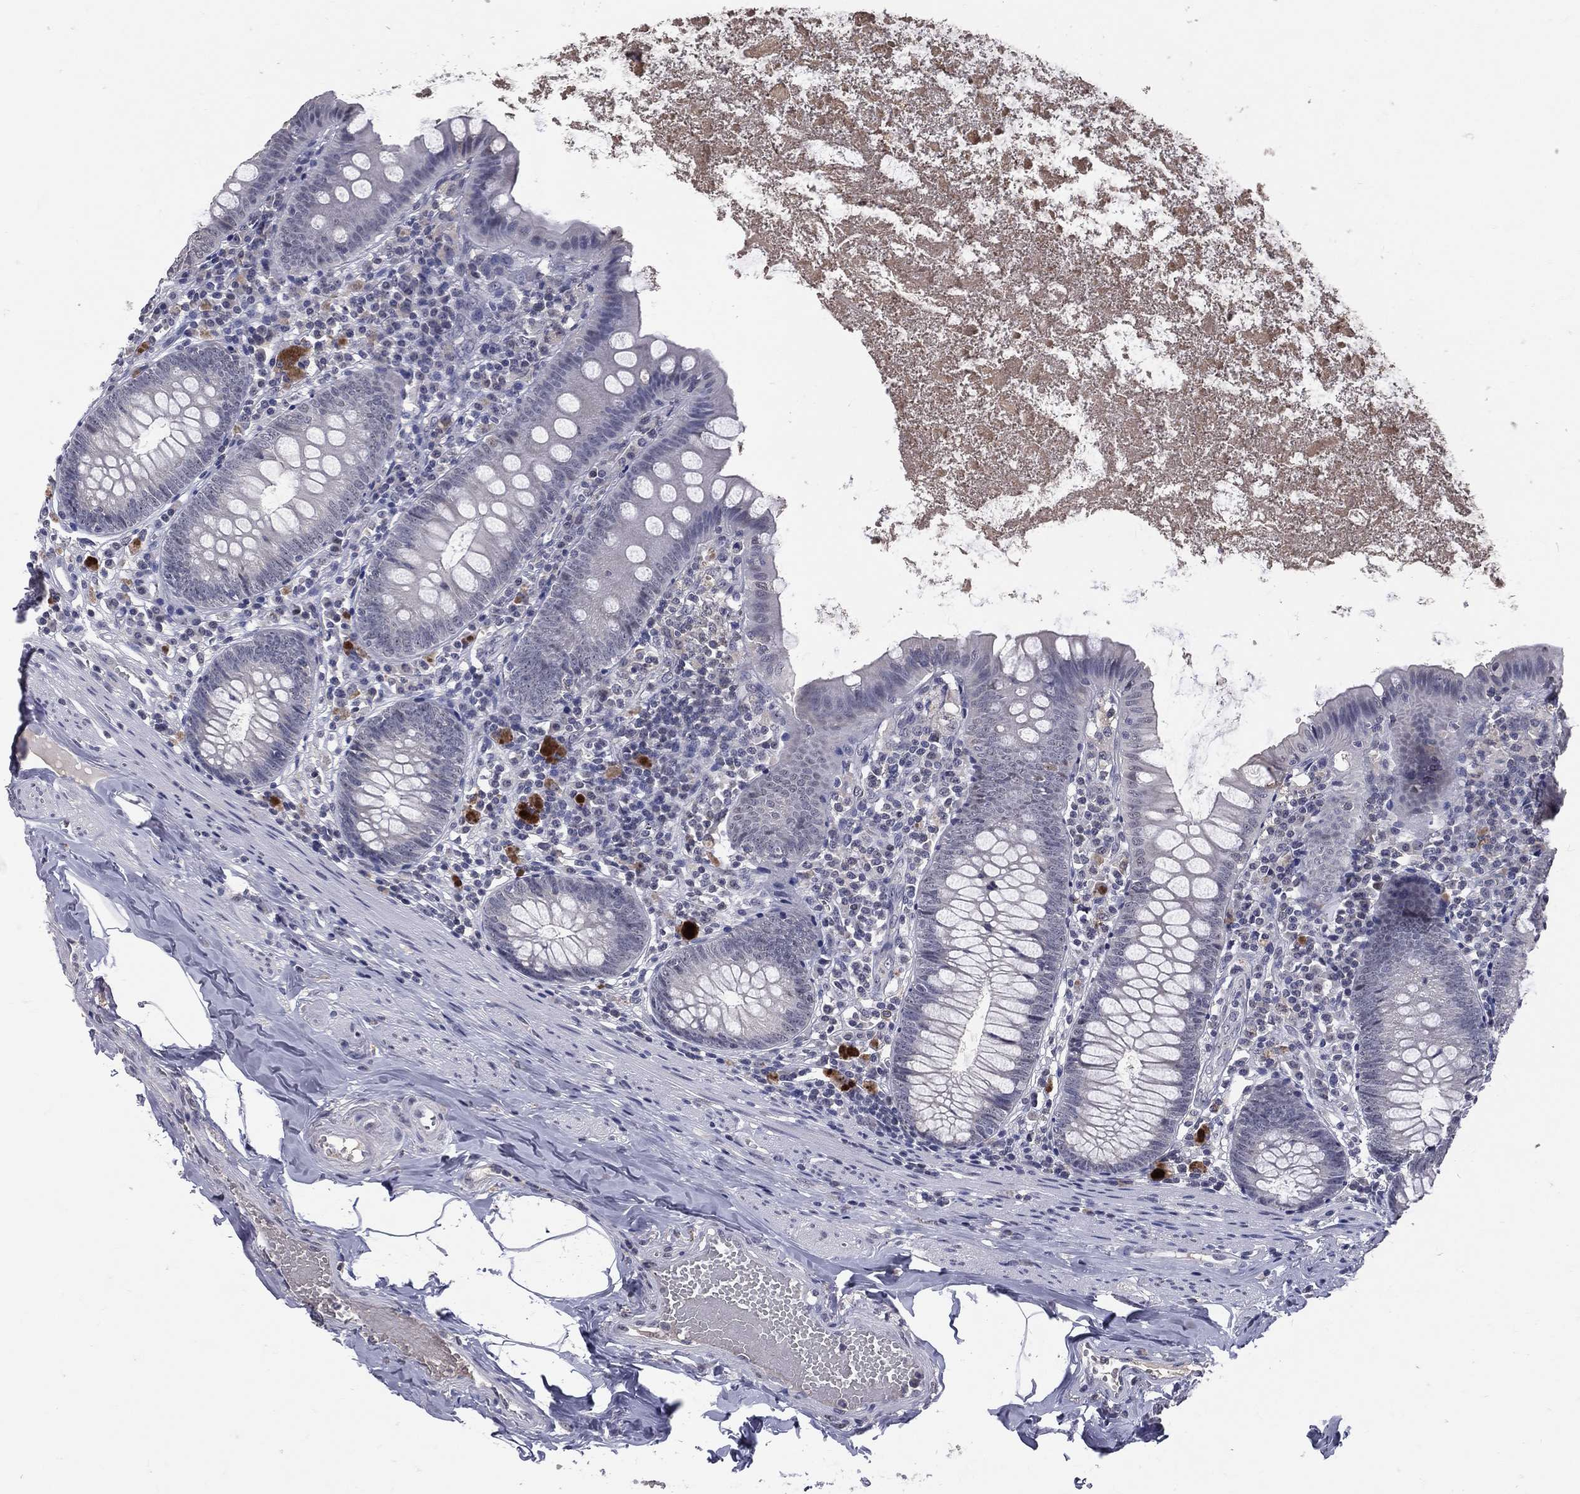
{"staining": {"intensity": "negative", "quantity": "none", "location": "none"}, "tissue": "appendix", "cell_type": "Glandular cells", "image_type": "normal", "snomed": [{"axis": "morphology", "description": "Normal tissue, NOS"}, {"axis": "topography", "description": "Appendix"}], "caption": "This is an immunohistochemistry micrograph of unremarkable human appendix. There is no staining in glandular cells.", "gene": "DSG4", "patient": {"sex": "female", "age": 82}}